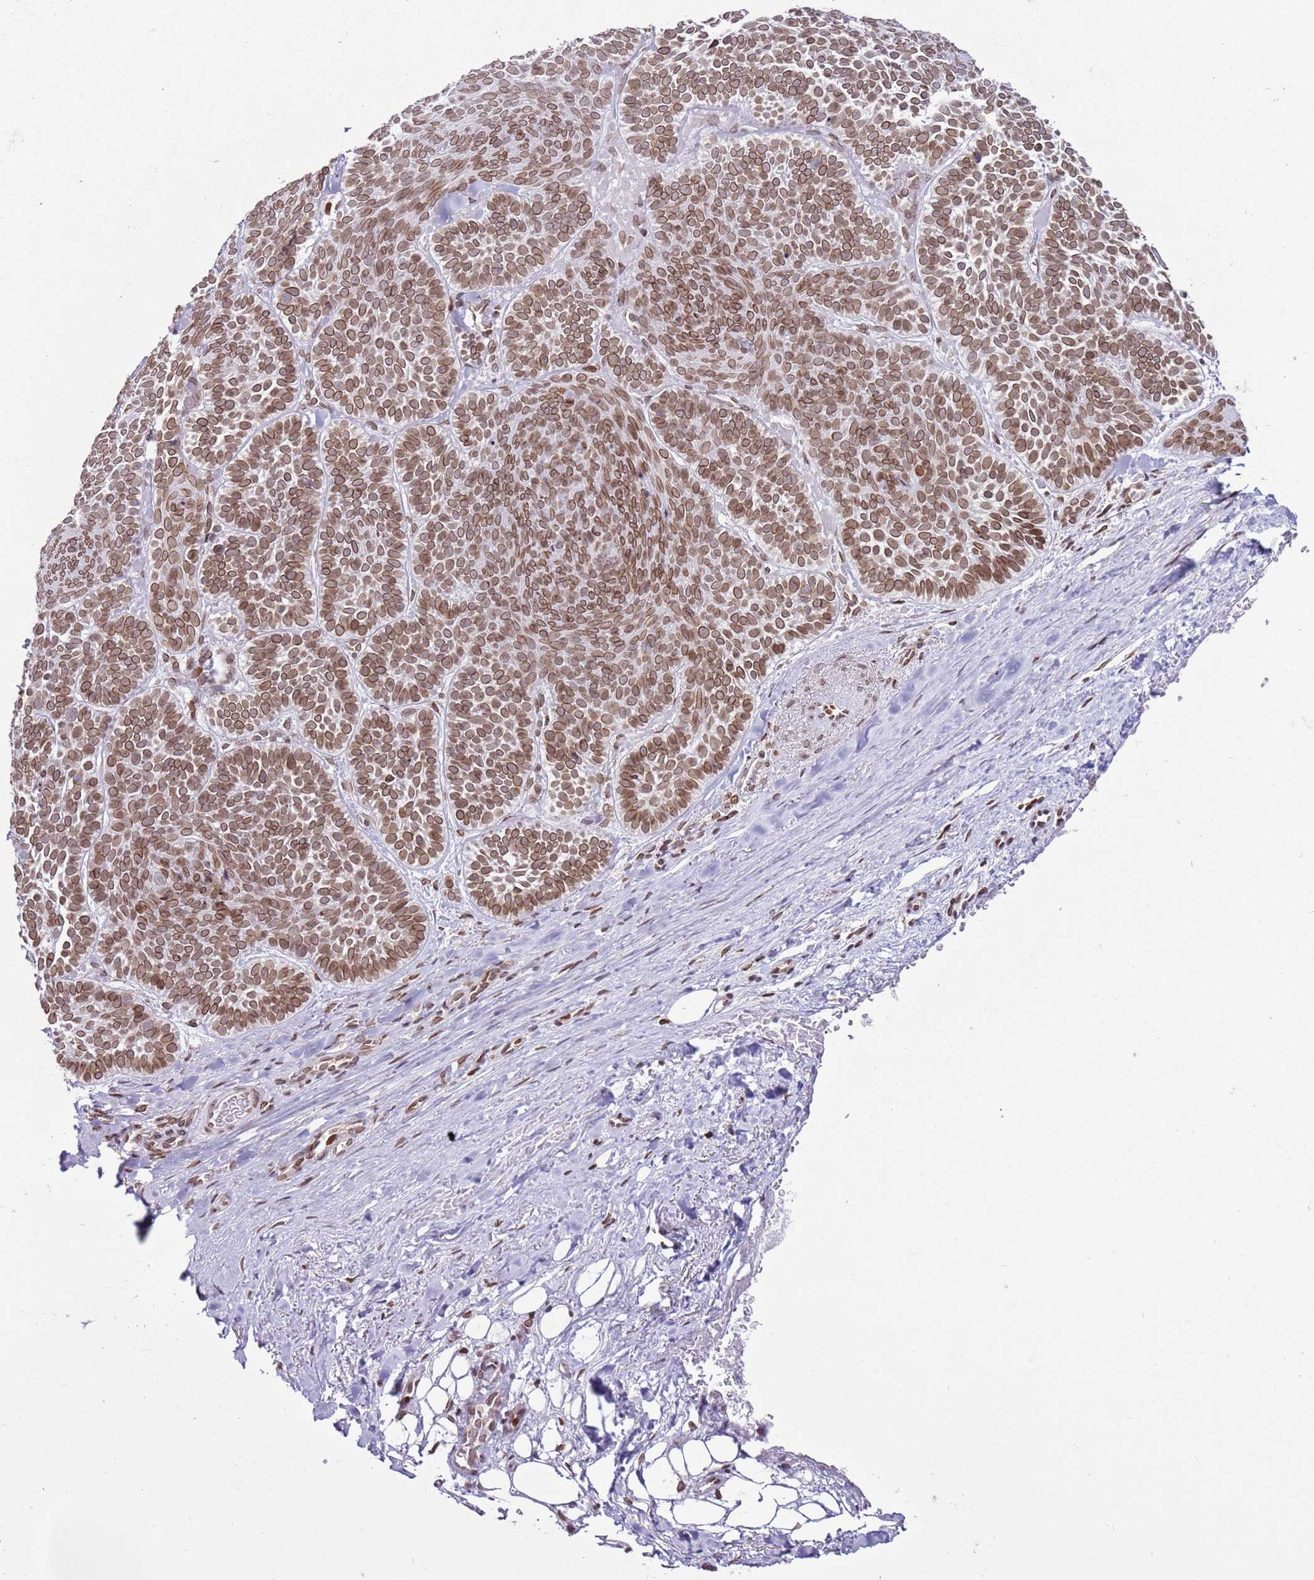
{"staining": {"intensity": "moderate", "quantity": ">75%", "location": "cytoplasmic/membranous,nuclear"}, "tissue": "skin cancer", "cell_type": "Tumor cells", "image_type": "cancer", "snomed": [{"axis": "morphology", "description": "Basal cell carcinoma"}, {"axis": "topography", "description": "Skin"}], "caption": "High-magnification brightfield microscopy of skin basal cell carcinoma stained with DAB (brown) and counterstained with hematoxylin (blue). tumor cells exhibit moderate cytoplasmic/membranous and nuclear positivity is identified in approximately>75% of cells.", "gene": "POU6F1", "patient": {"sex": "male", "age": 85}}